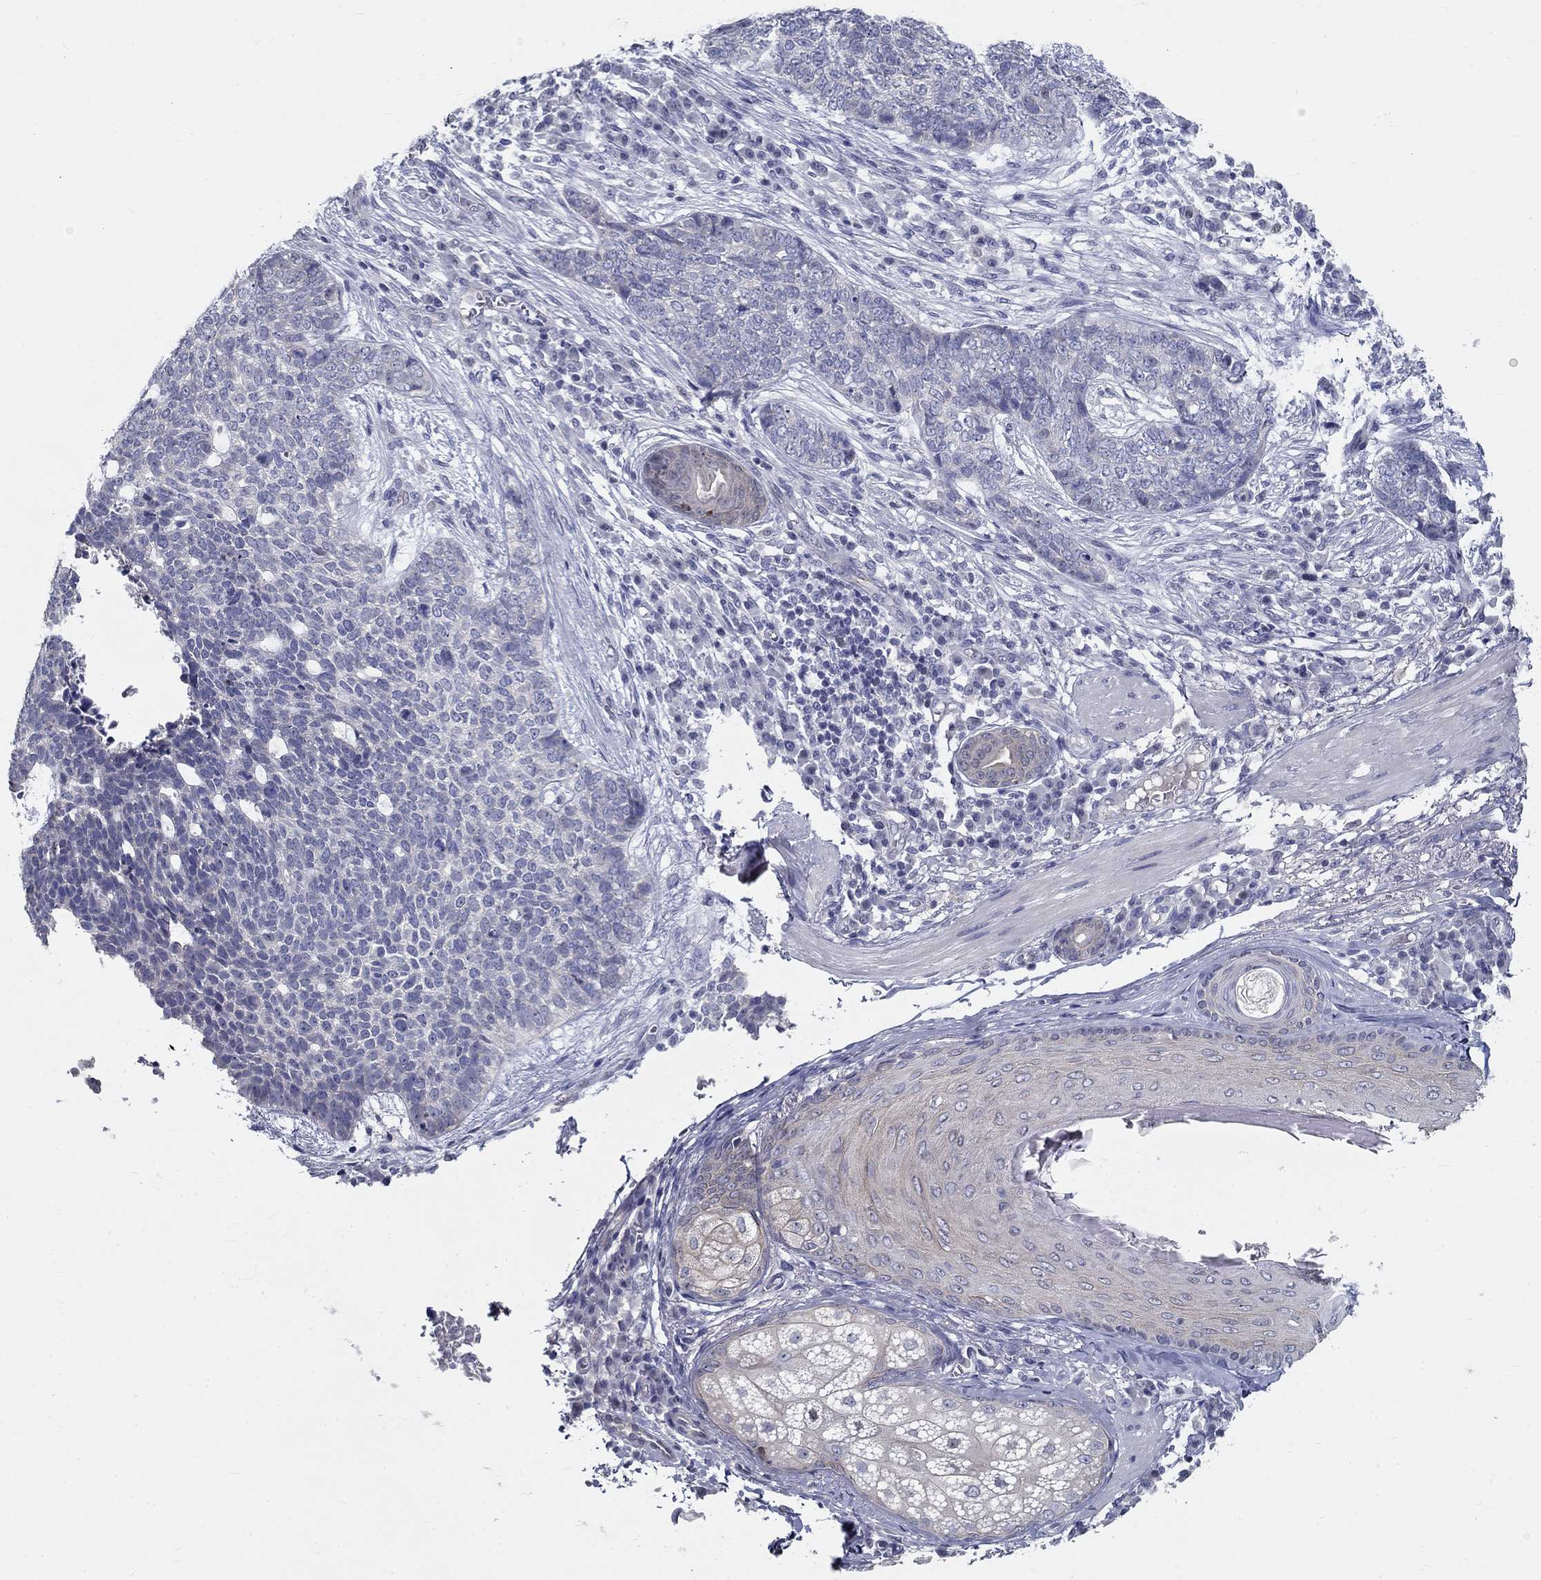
{"staining": {"intensity": "negative", "quantity": "none", "location": "none"}, "tissue": "skin cancer", "cell_type": "Tumor cells", "image_type": "cancer", "snomed": [{"axis": "morphology", "description": "Basal cell carcinoma"}, {"axis": "topography", "description": "Skin"}], "caption": "DAB (3,3'-diaminobenzidine) immunohistochemical staining of human skin cancer (basal cell carcinoma) reveals no significant expression in tumor cells.", "gene": "GUCA1A", "patient": {"sex": "female", "age": 69}}